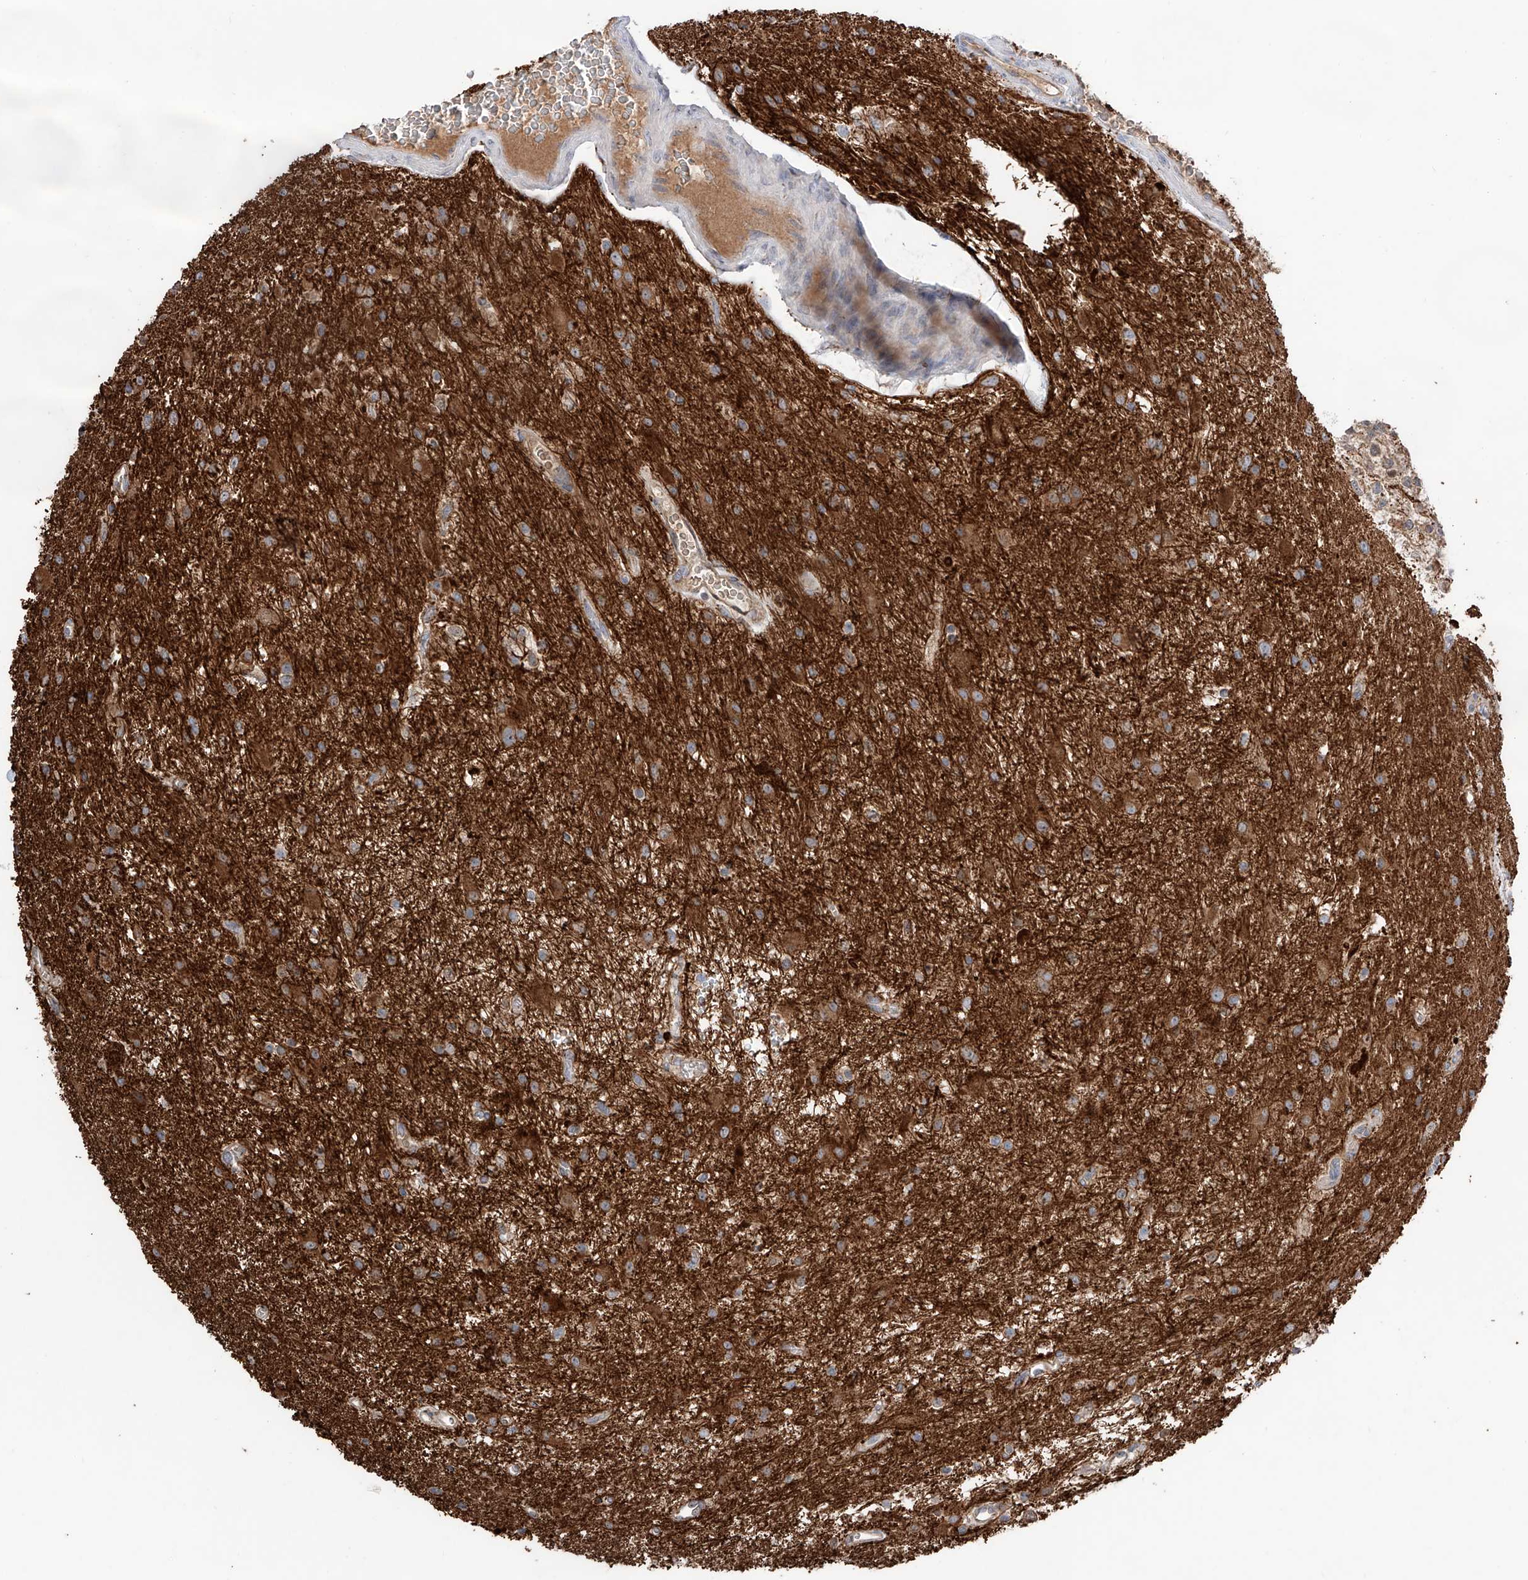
{"staining": {"intensity": "moderate", "quantity": ">75%", "location": "cytoplasmic/membranous"}, "tissue": "glioma", "cell_type": "Tumor cells", "image_type": "cancer", "snomed": [{"axis": "morphology", "description": "Glioma, malignant, High grade"}, {"axis": "topography", "description": "Brain"}], "caption": "Immunohistochemical staining of human glioma reveals moderate cytoplasmic/membranous protein positivity in approximately >75% of tumor cells.", "gene": "EDN1", "patient": {"sex": "male", "age": 34}}